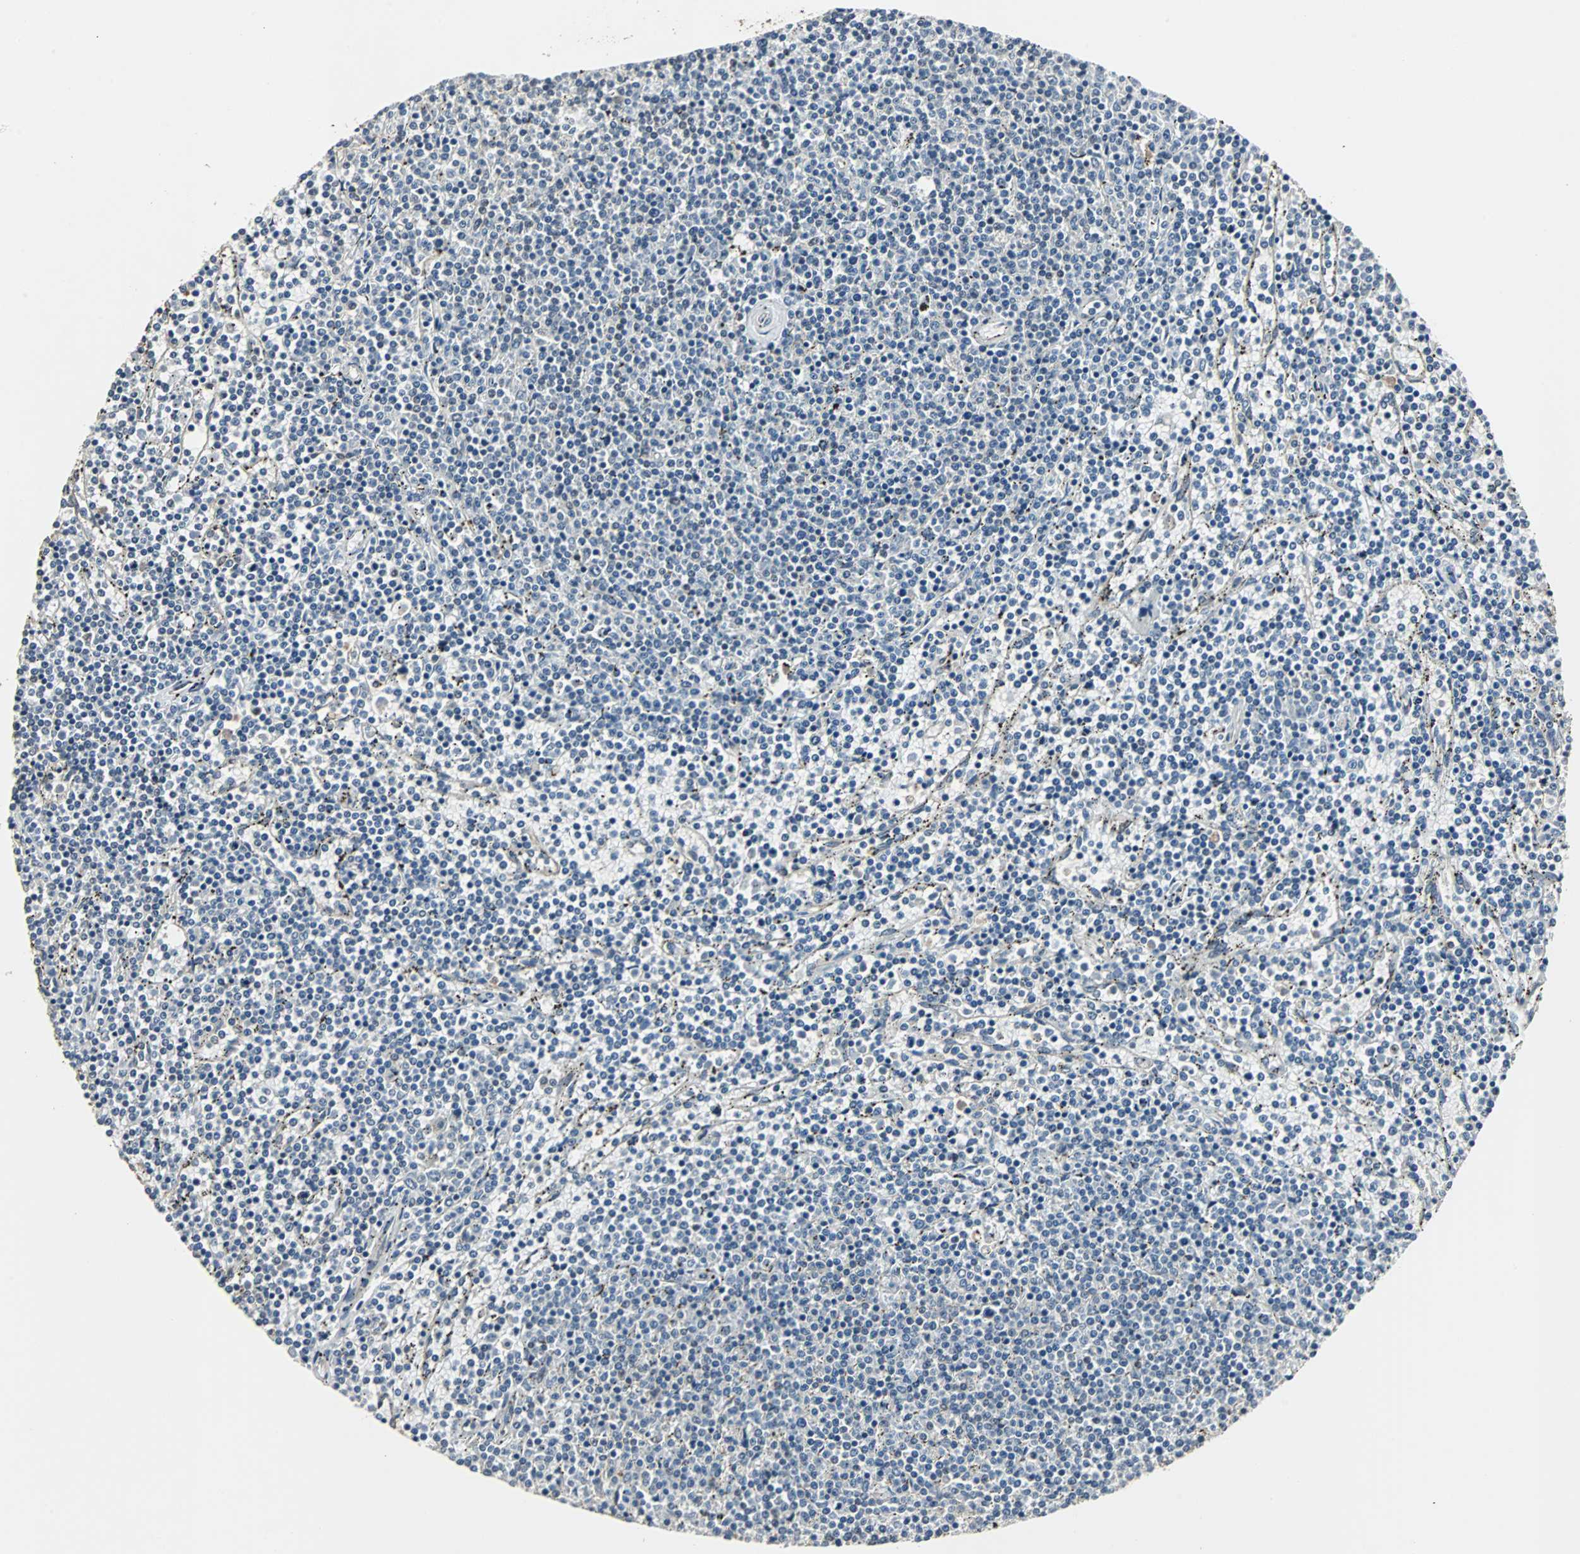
{"staining": {"intensity": "negative", "quantity": "none", "location": "none"}, "tissue": "lymphoma", "cell_type": "Tumor cells", "image_type": "cancer", "snomed": [{"axis": "morphology", "description": "Malignant lymphoma, non-Hodgkin's type, Low grade"}, {"axis": "topography", "description": "Spleen"}], "caption": "Image shows no significant protein expression in tumor cells of malignant lymphoma, non-Hodgkin's type (low-grade).", "gene": "MED4", "patient": {"sex": "female", "age": 50}}